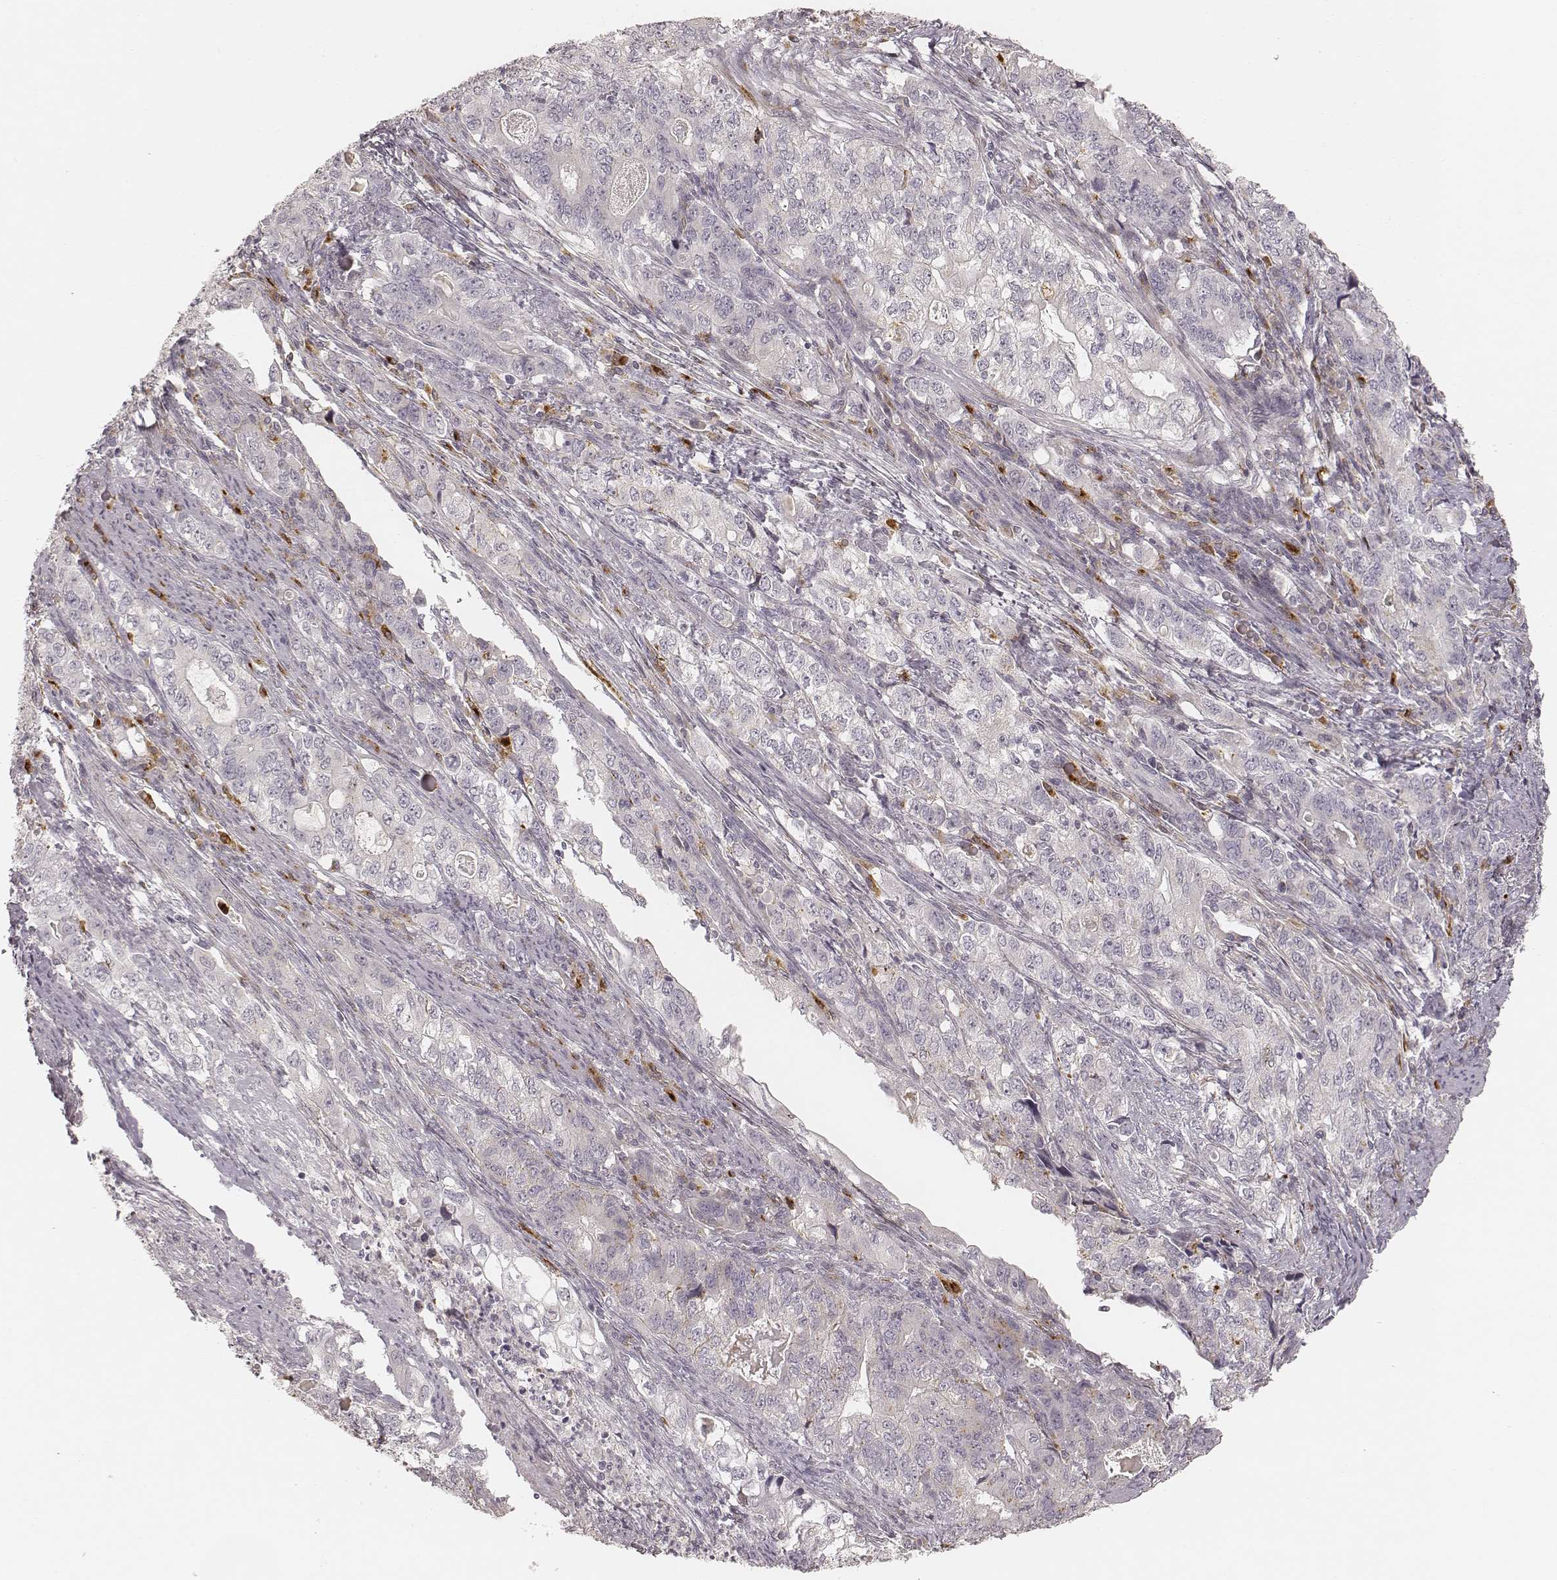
{"staining": {"intensity": "negative", "quantity": "none", "location": "none"}, "tissue": "stomach cancer", "cell_type": "Tumor cells", "image_type": "cancer", "snomed": [{"axis": "morphology", "description": "Adenocarcinoma, NOS"}, {"axis": "topography", "description": "Stomach, lower"}], "caption": "High power microscopy image of an IHC micrograph of stomach cancer (adenocarcinoma), revealing no significant expression in tumor cells.", "gene": "GORASP2", "patient": {"sex": "female", "age": 72}}